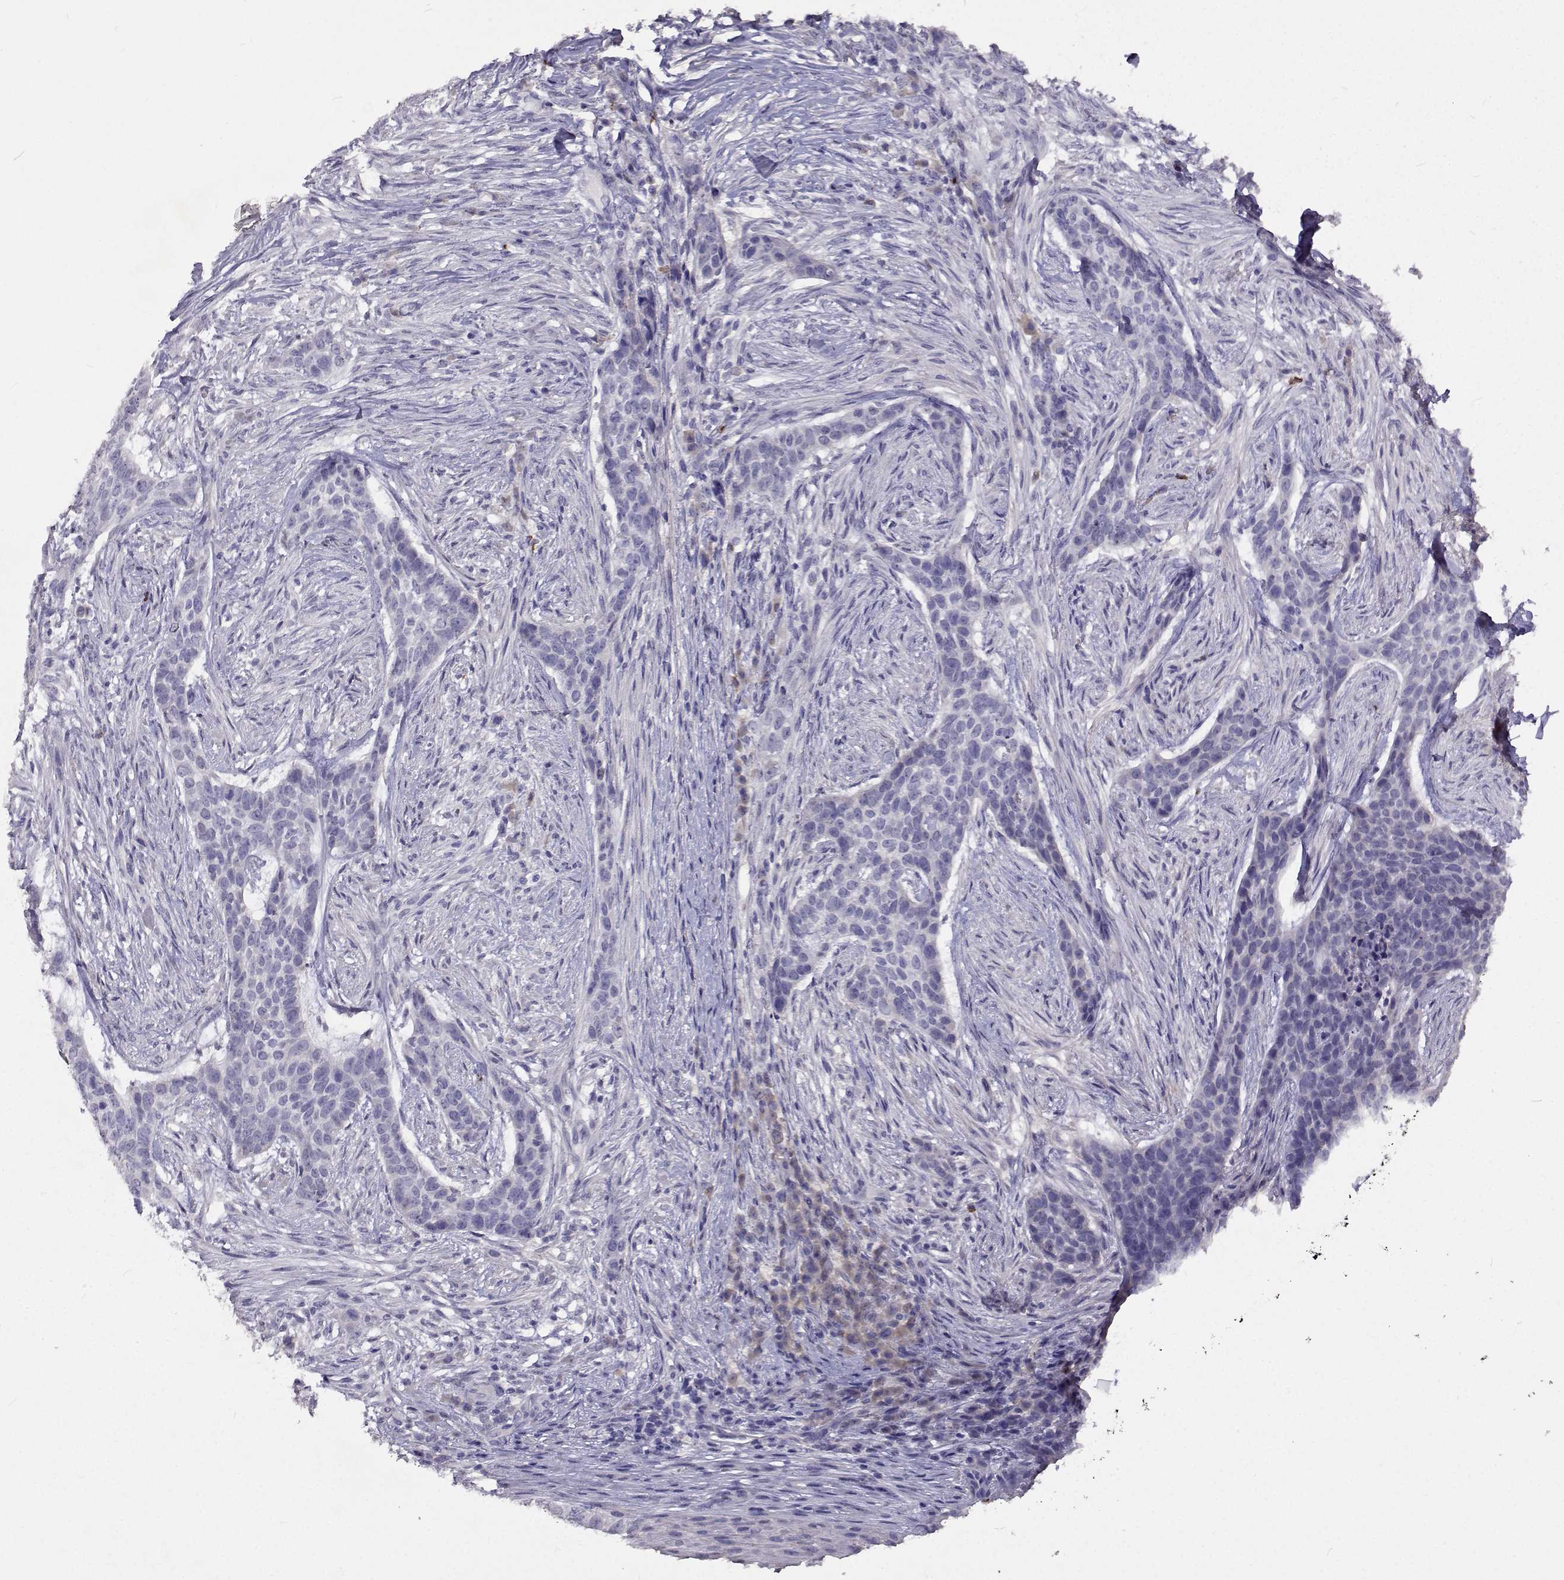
{"staining": {"intensity": "negative", "quantity": "none", "location": "none"}, "tissue": "skin cancer", "cell_type": "Tumor cells", "image_type": "cancer", "snomed": [{"axis": "morphology", "description": "Basal cell carcinoma"}, {"axis": "topography", "description": "Skin"}], "caption": "A photomicrograph of skin basal cell carcinoma stained for a protein demonstrates no brown staining in tumor cells. (Brightfield microscopy of DAB immunohistochemistry (IHC) at high magnification).", "gene": "CFAP44", "patient": {"sex": "female", "age": 69}}